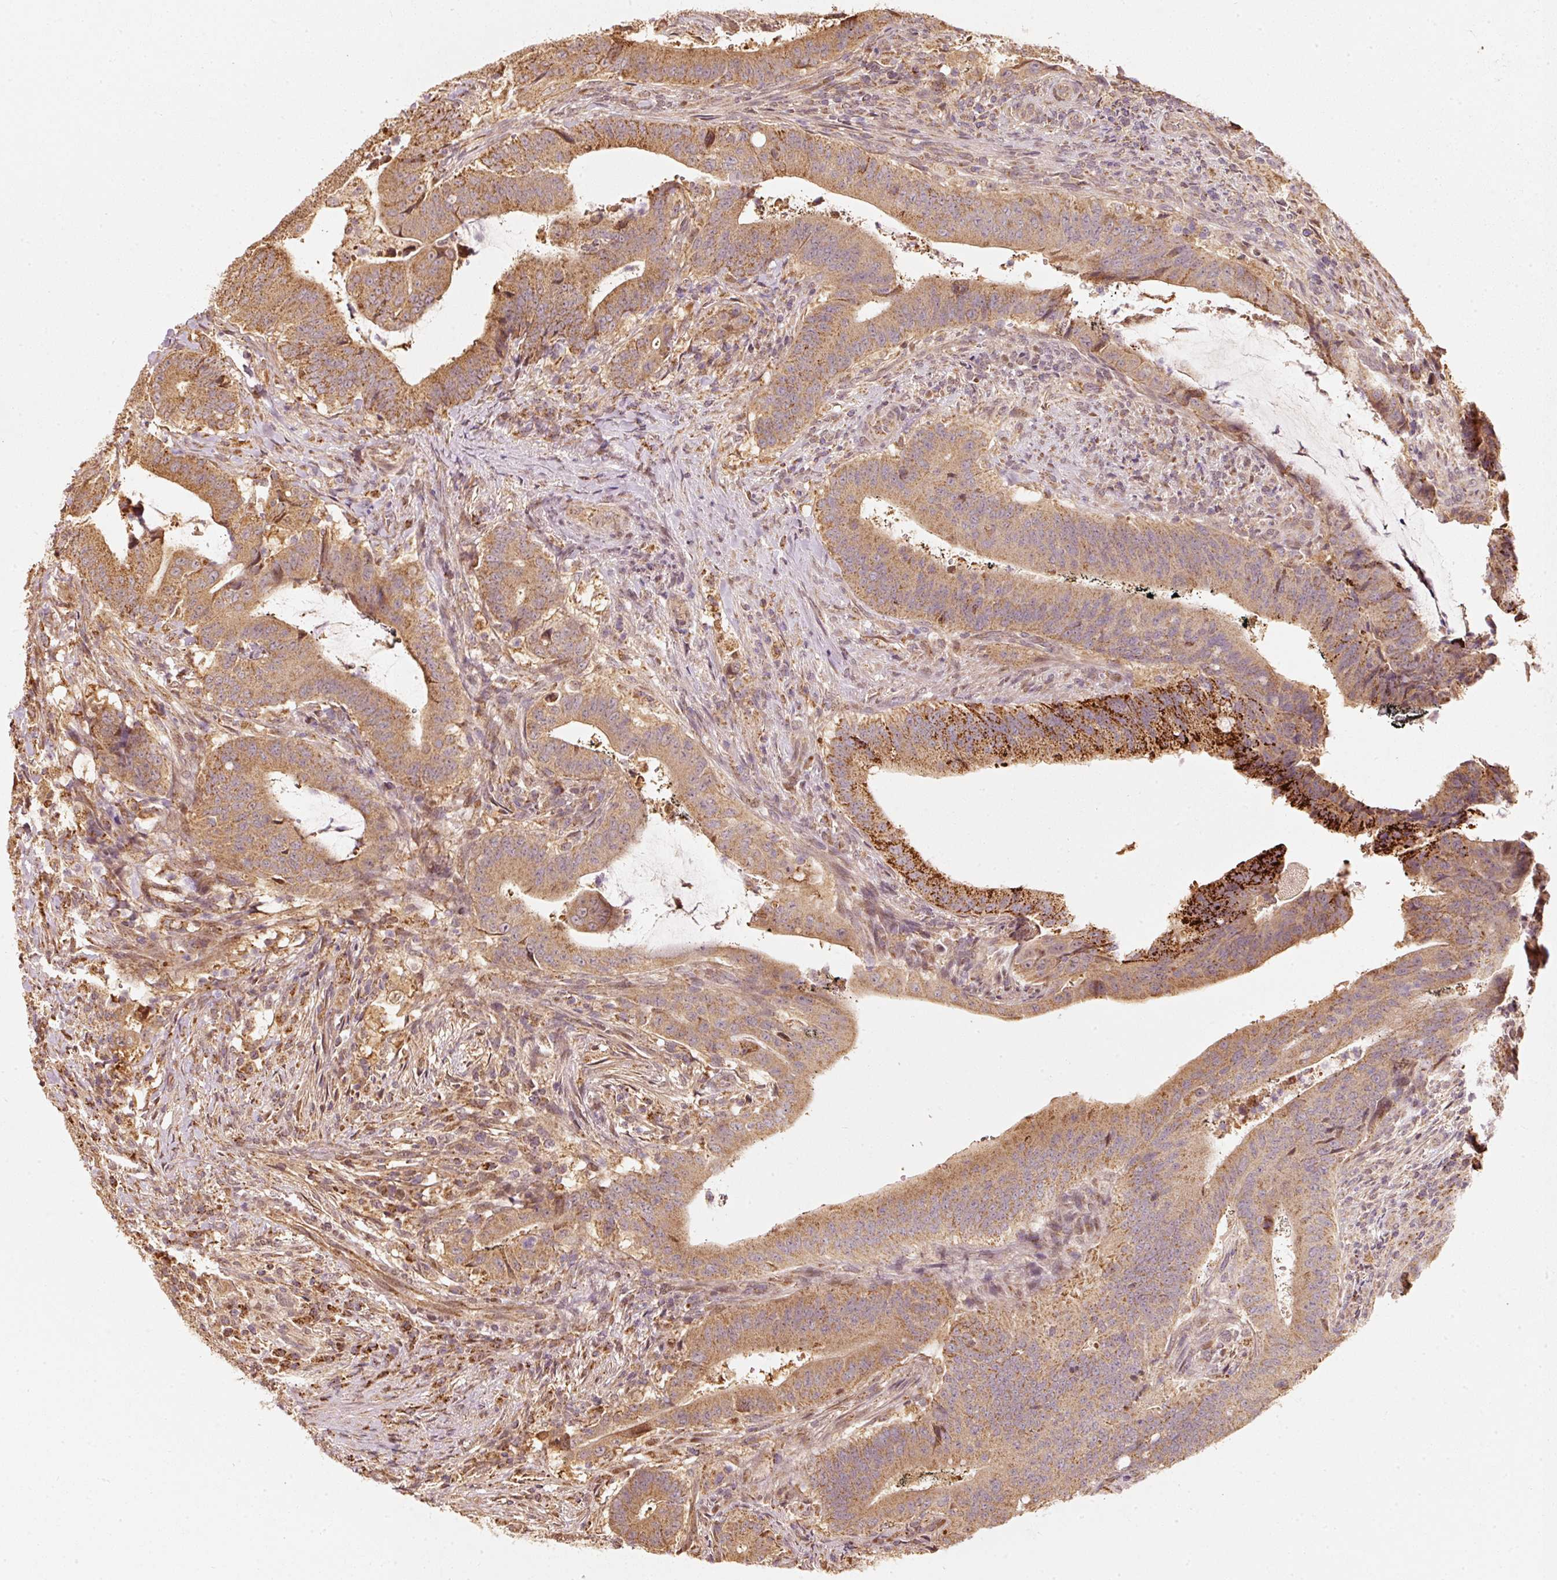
{"staining": {"intensity": "moderate", "quantity": ">75%", "location": "cytoplasmic/membranous"}, "tissue": "colorectal cancer", "cell_type": "Tumor cells", "image_type": "cancer", "snomed": [{"axis": "morphology", "description": "Adenocarcinoma, NOS"}, {"axis": "topography", "description": "Colon"}], "caption": "Moderate cytoplasmic/membranous protein expression is present in approximately >75% of tumor cells in colorectal adenocarcinoma. (DAB IHC with brightfield microscopy, high magnification).", "gene": "RAB35", "patient": {"sex": "female", "age": 43}}